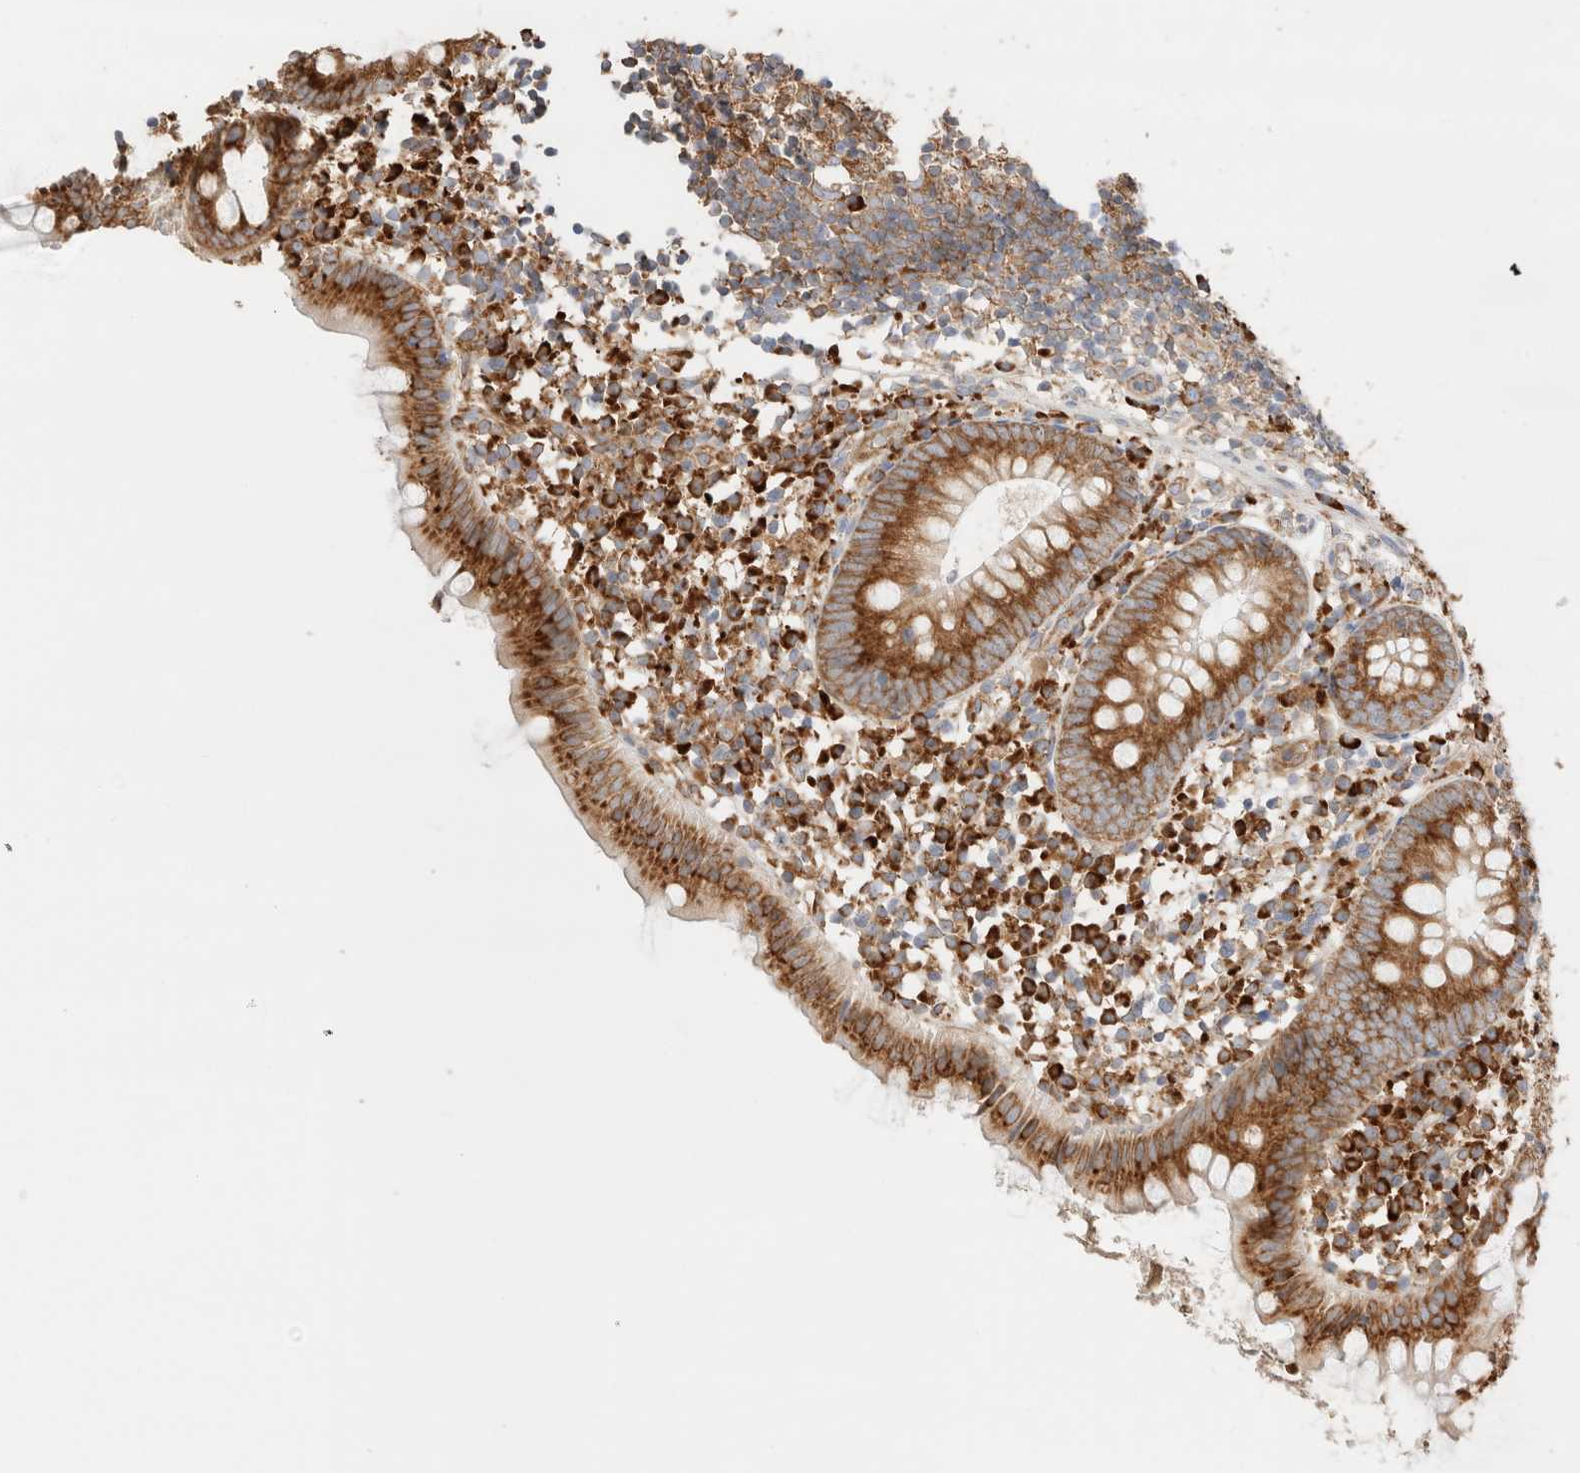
{"staining": {"intensity": "strong", "quantity": ">75%", "location": "cytoplasmic/membranous"}, "tissue": "appendix", "cell_type": "Glandular cells", "image_type": "normal", "snomed": [{"axis": "morphology", "description": "Normal tissue, NOS"}, {"axis": "topography", "description": "Appendix"}], "caption": "The image demonstrates immunohistochemical staining of benign appendix. There is strong cytoplasmic/membranous expression is identified in approximately >75% of glandular cells.", "gene": "ZC2HC1A", "patient": {"sex": "female", "age": 20}}